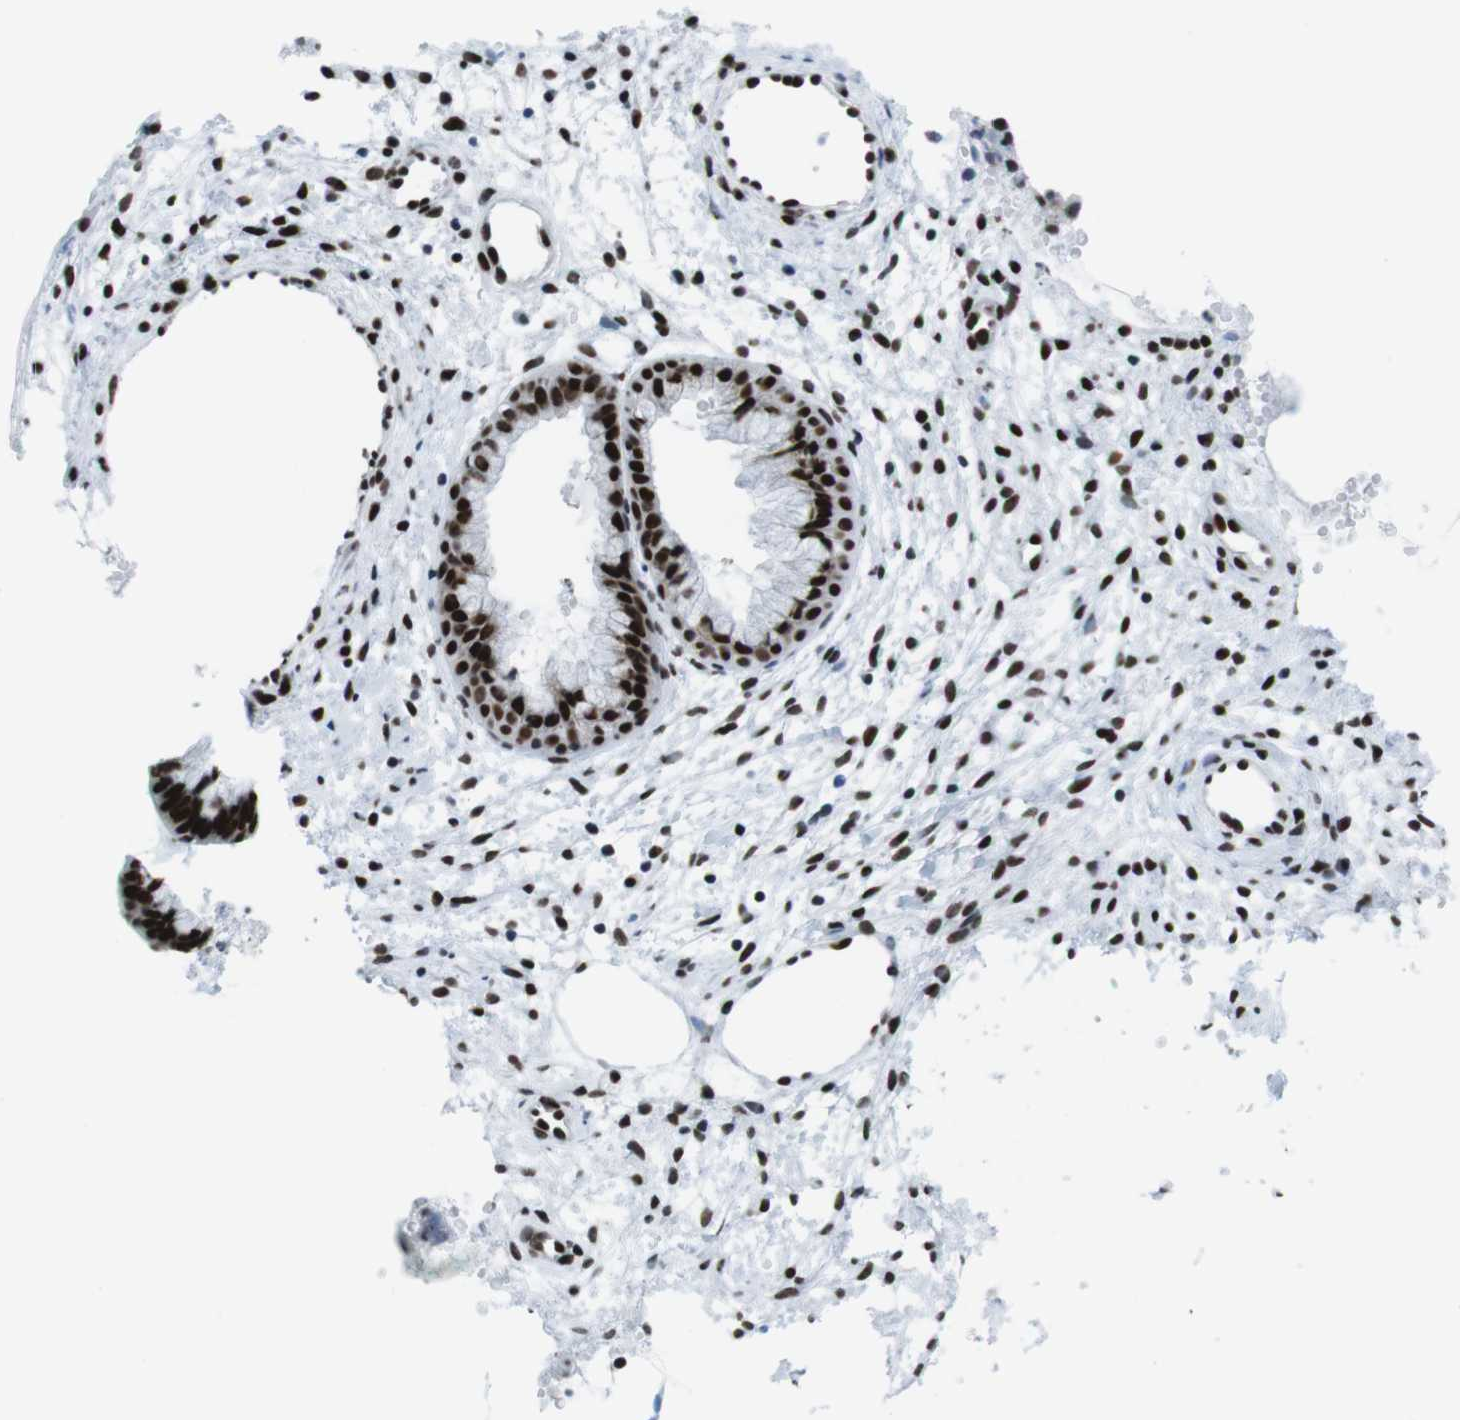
{"staining": {"intensity": "strong", "quantity": ">75%", "location": "nuclear"}, "tissue": "cervix", "cell_type": "Glandular cells", "image_type": "normal", "snomed": [{"axis": "morphology", "description": "Normal tissue, NOS"}, {"axis": "topography", "description": "Cervix"}], "caption": "The histopathology image demonstrates staining of unremarkable cervix, revealing strong nuclear protein positivity (brown color) within glandular cells.", "gene": "CITED2", "patient": {"sex": "female", "age": 39}}